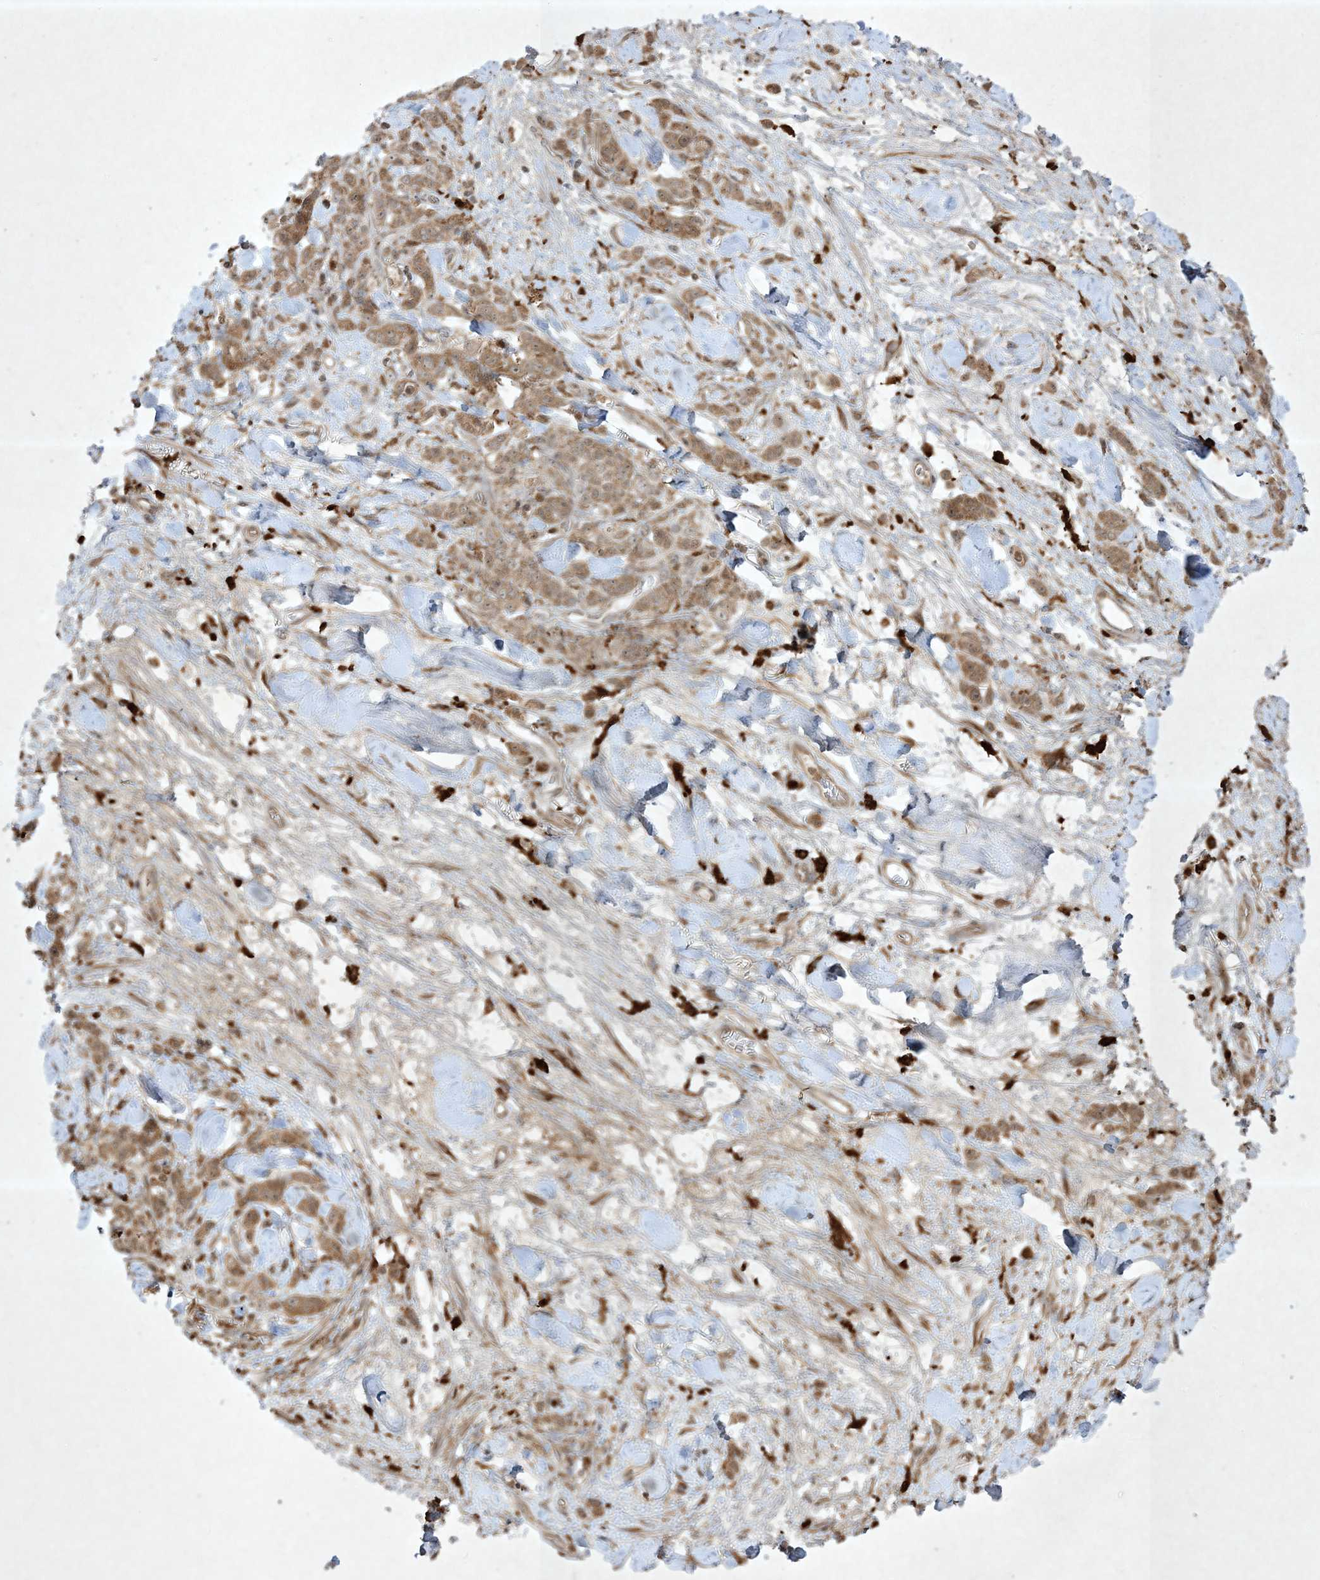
{"staining": {"intensity": "moderate", "quantity": ">75%", "location": "cytoplasmic/membranous"}, "tissue": "stomach cancer", "cell_type": "Tumor cells", "image_type": "cancer", "snomed": [{"axis": "morphology", "description": "Normal tissue, NOS"}, {"axis": "morphology", "description": "Adenocarcinoma, NOS"}, {"axis": "topography", "description": "Stomach"}], "caption": "Immunohistochemical staining of human stomach cancer (adenocarcinoma) demonstrates medium levels of moderate cytoplasmic/membranous protein staining in approximately >75% of tumor cells. (Brightfield microscopy of DAB IHC at high magnification).", "gene": "PTK6", "patient": {"sex": "male", "age": 82}}